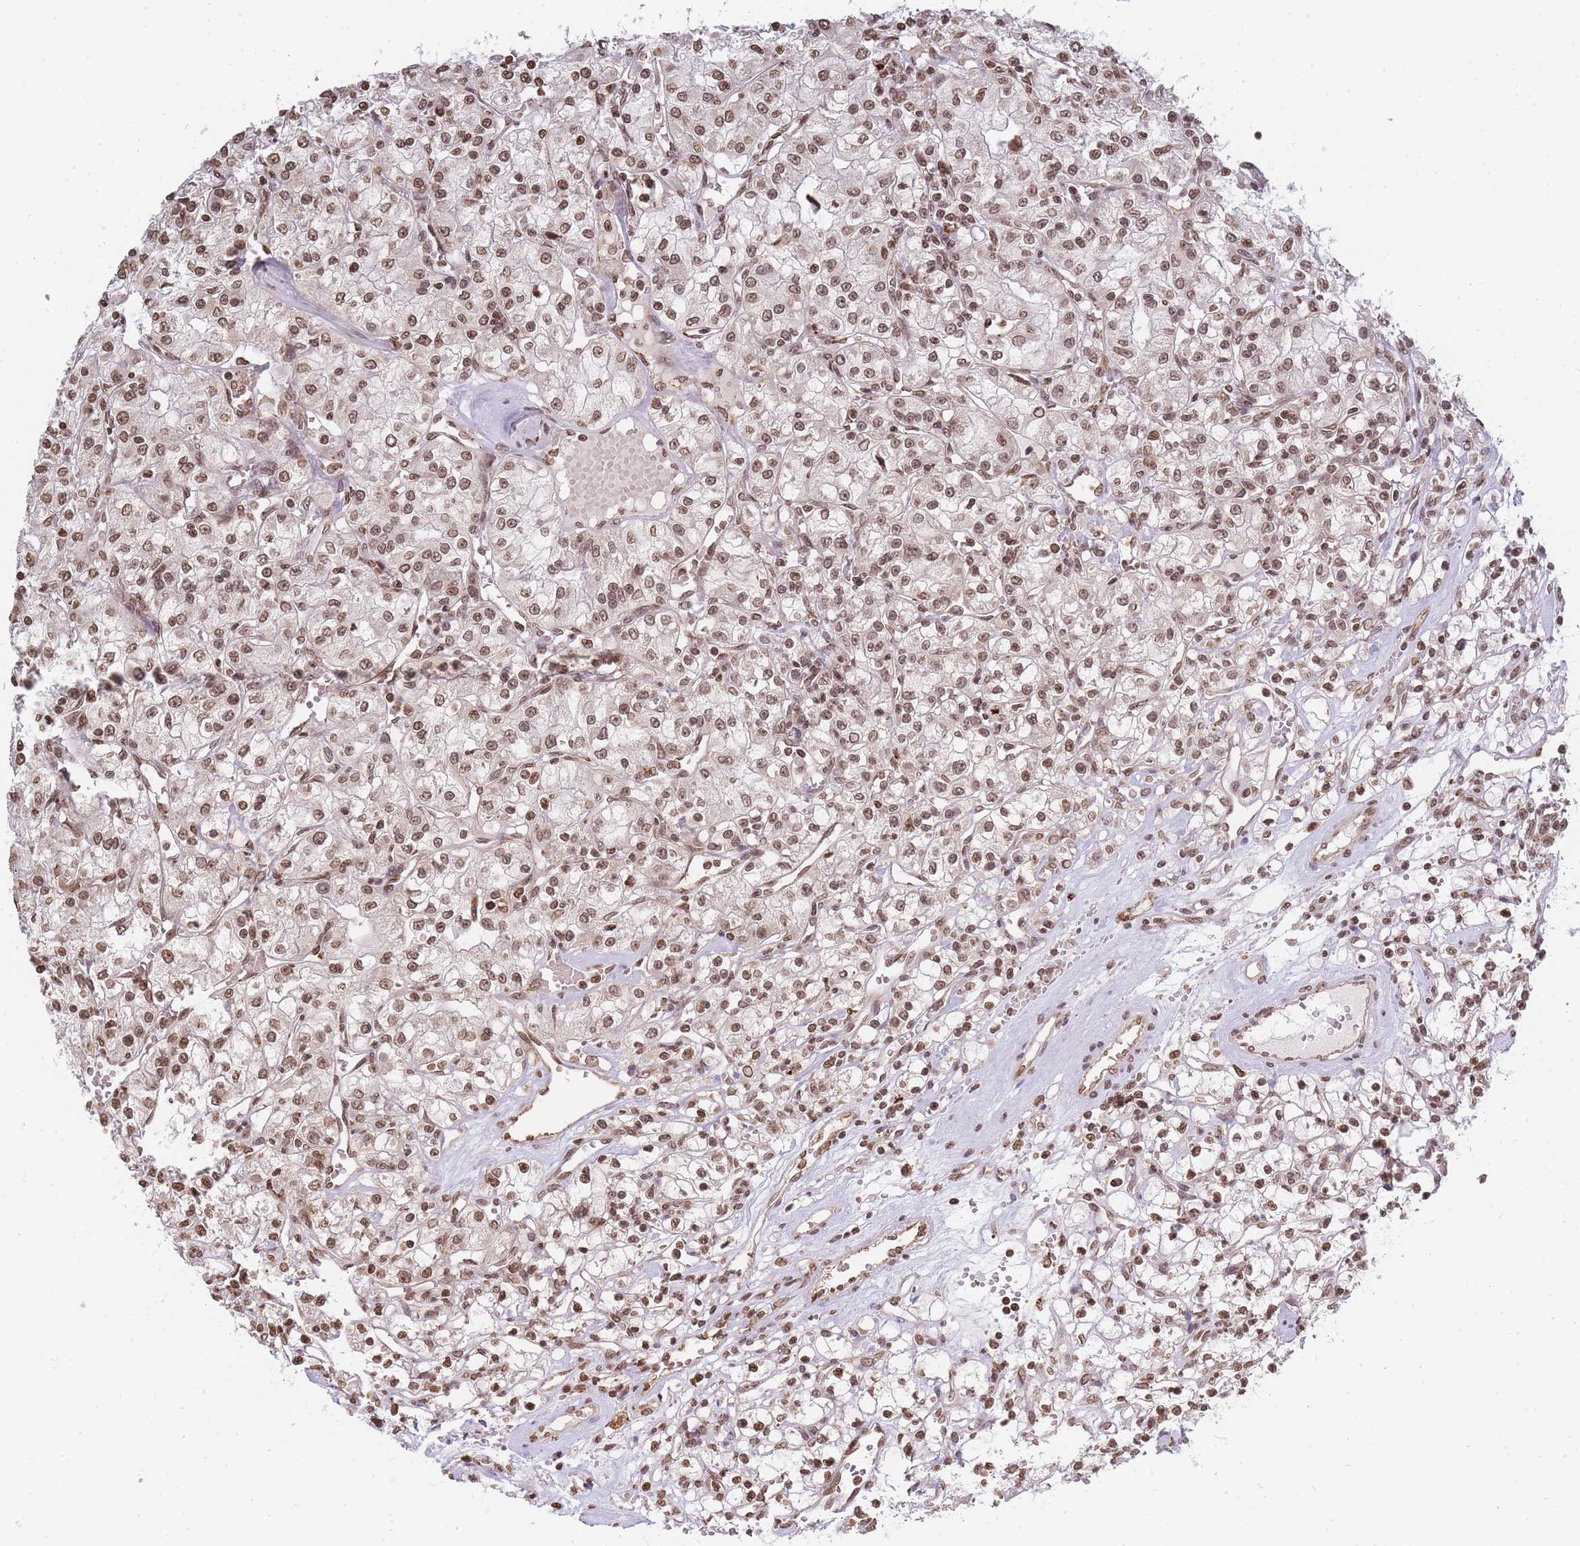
{"staining": {"intensity": "moderate", "quantity": ">75%", "location": "nuclear"}, "tissue": "renal cancer", "cell_type": "Tumor cells", "image_type": "cancer", "snomed": [{"axis": "morphology", "description": "Adenocarcinoma, NOS"}, {"axis": "topography", "description": "Kidney"}], "caption": "An immunohistochemistry (IHC) photomicrograph of tumor tissue is shown. Protein staining in brown shows moderate nuclear positivity in renal adenocarcinoma within tumor cells.", "gene": "WWTR1", "patient": {"sex": "female", "age": 59}}